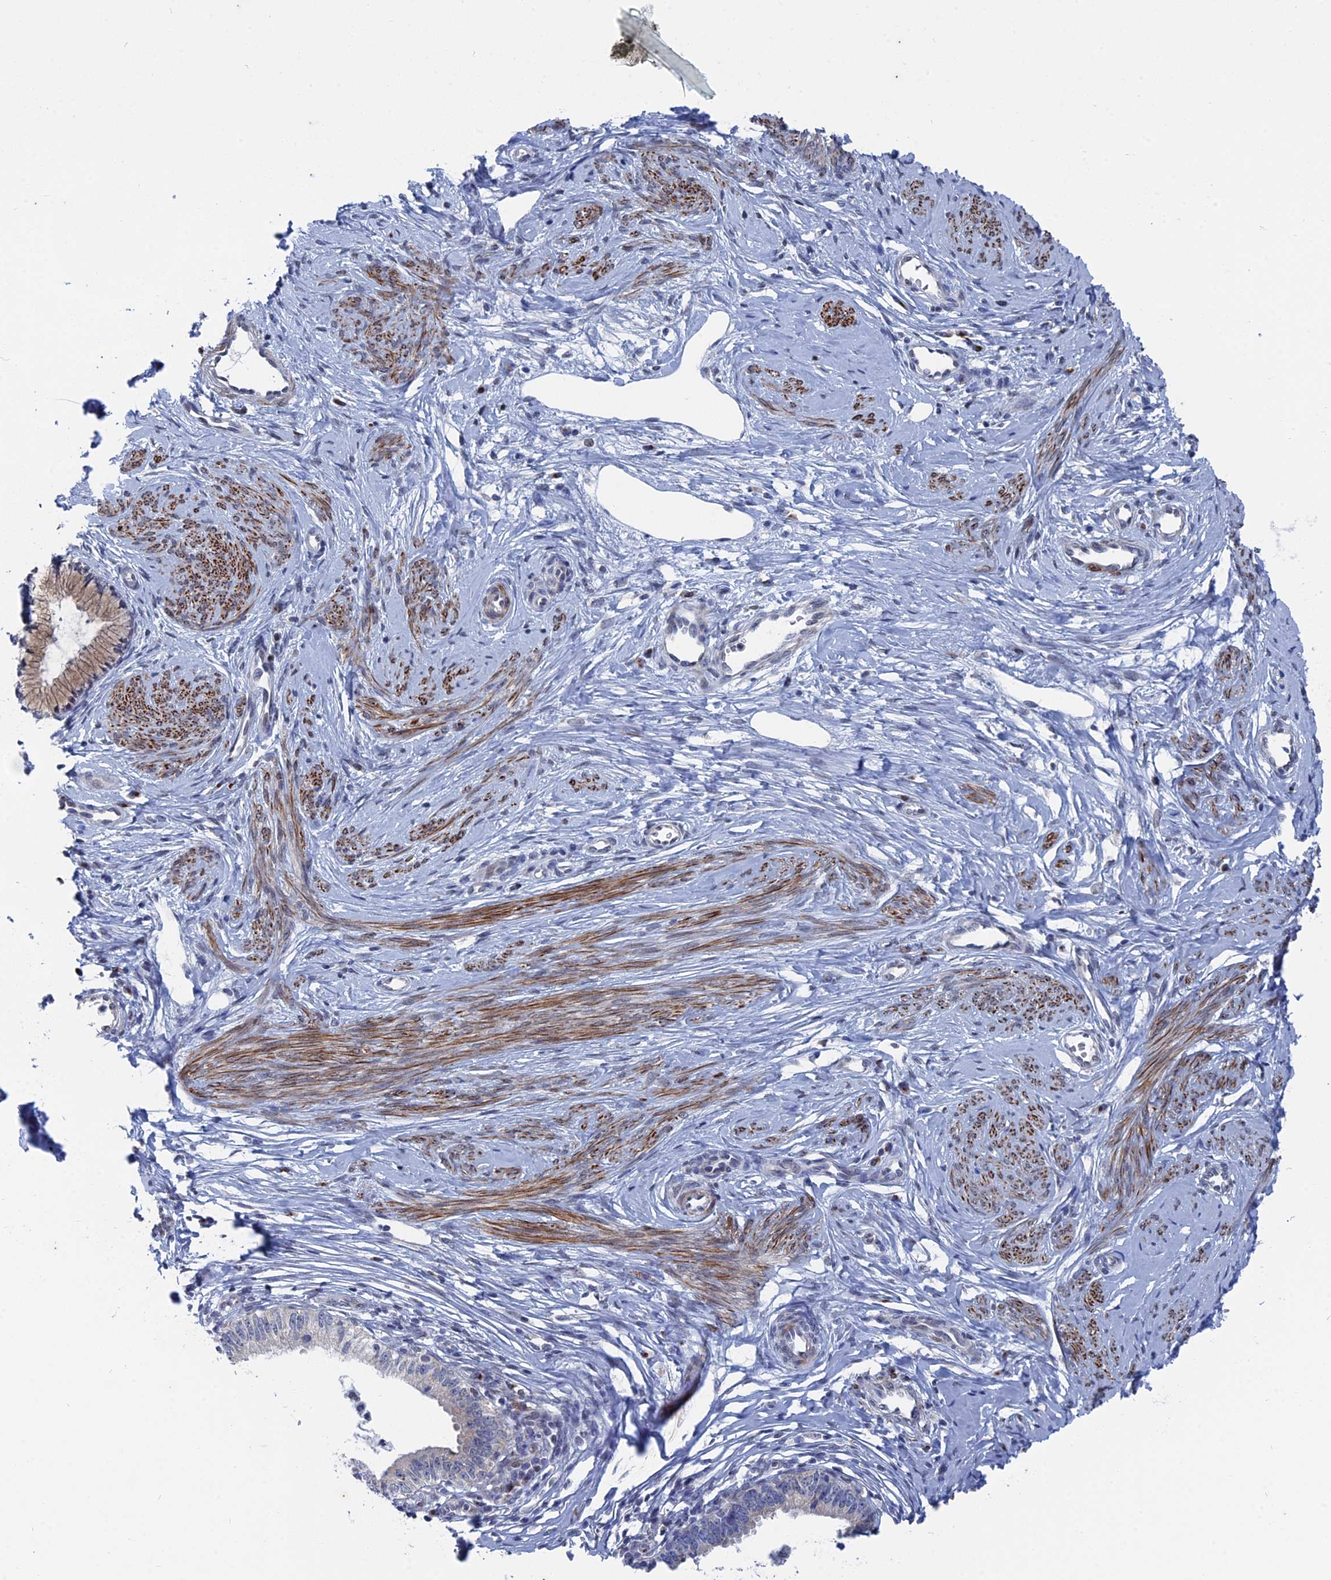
{"staining": {"intensity": "weak", "quantity": "<25%", "location": "cytoplasmic/membranous"}, "tissue": "cervical cancer", "cell_type": "Tumor cells", "image_type": "cancer", "snomed": [{"axis": "morphology", "description": "Adenocarcinoma, NOS"}, {"axis": "topography", "description": "Cervix"}], "caption": "Image shows no significant protein expression in tumor cells of cervical adenocarcinoma.", "gene": "MTRF1", "patient": {"sex": "female", "age": 36}}